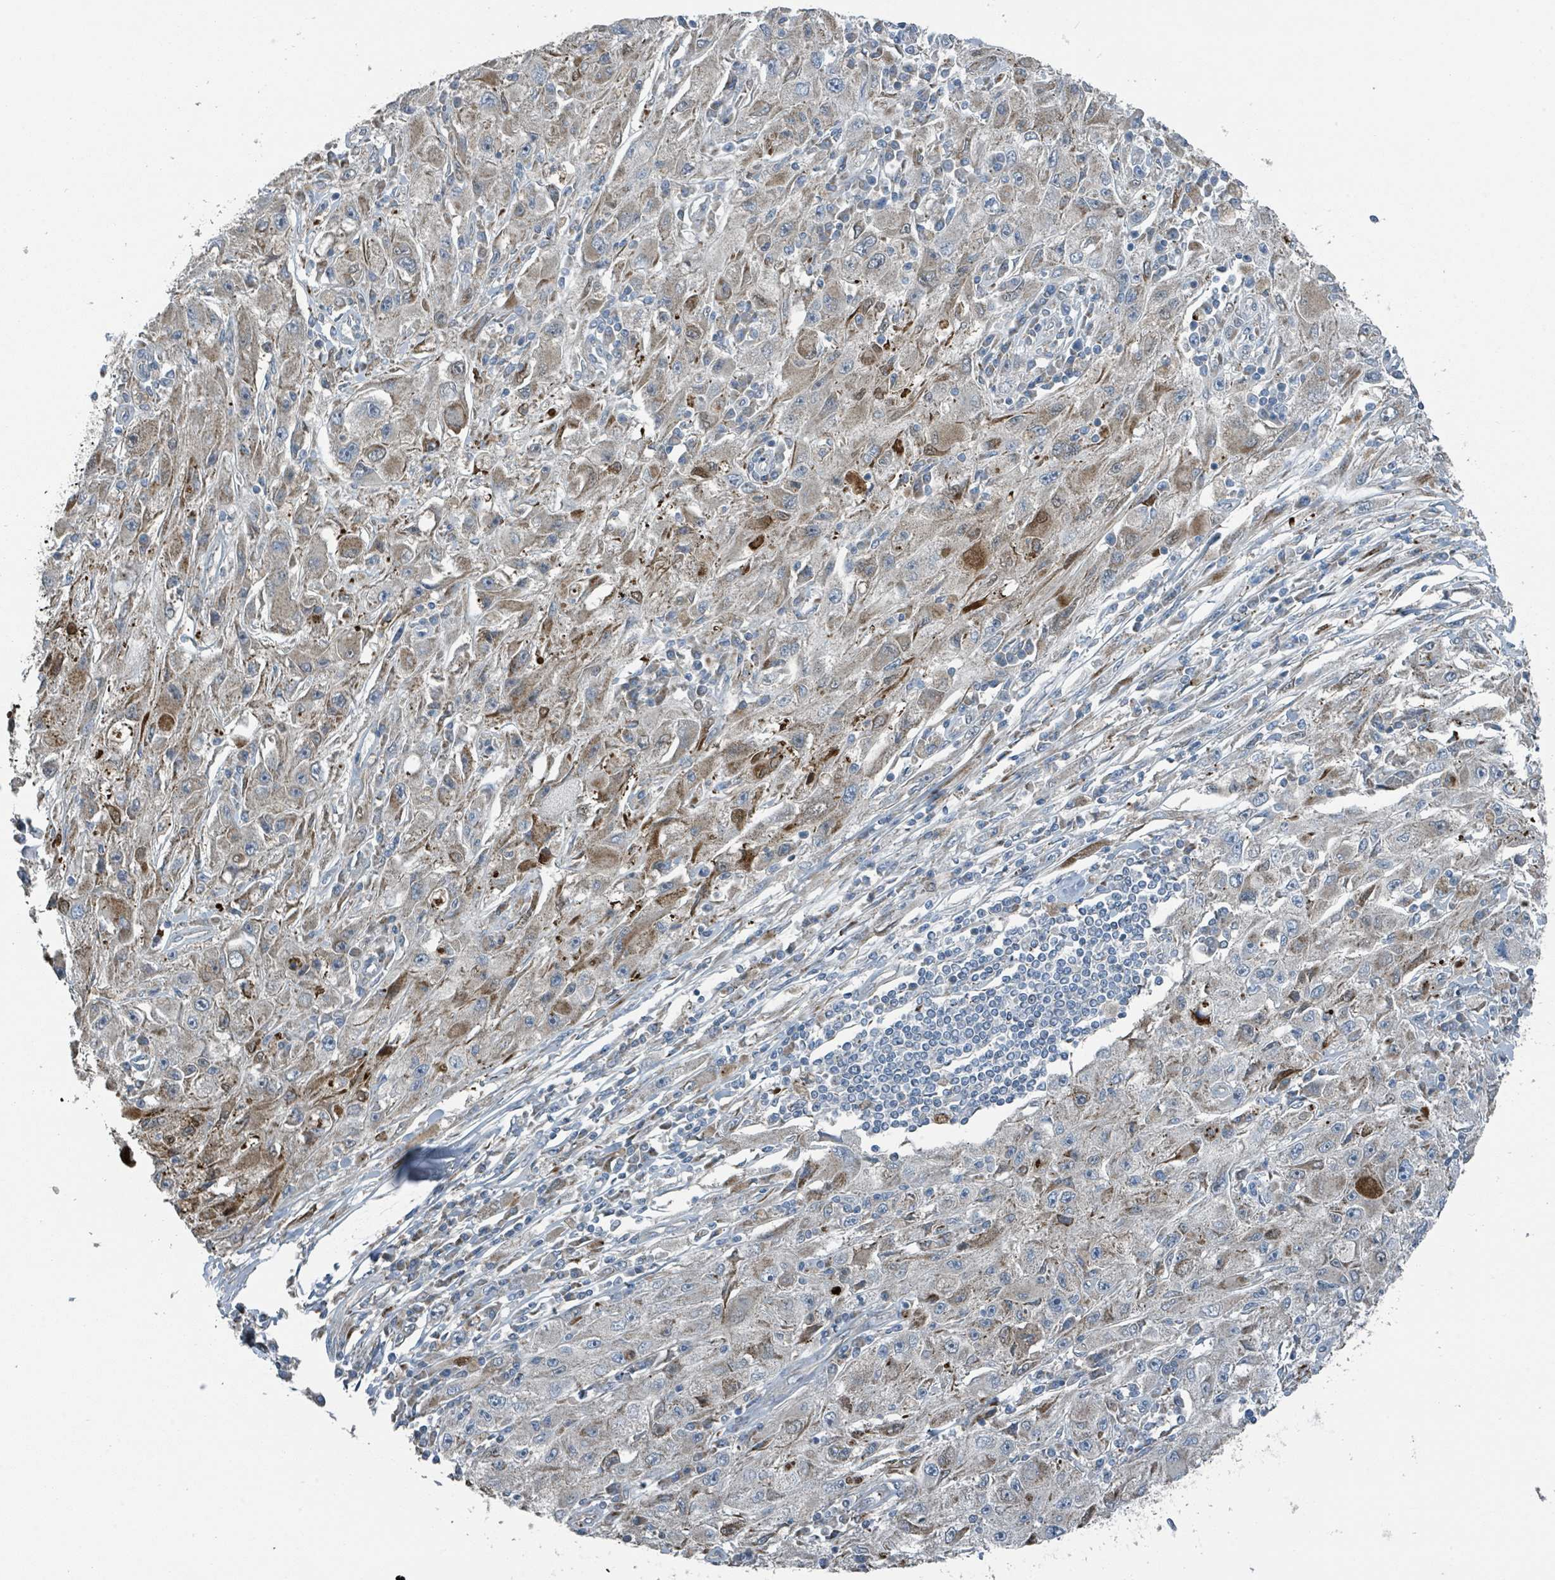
{"staining": {"intensity": "moderate", "quantity": "<25%", "location": "cytoplasmic/membranous"}, "tissue": "melanoma", "cell_type": "Tumor cells", "image_type": "cancer", "snomed": [{"axis": "morphology", "description": "Malignant melanoma, Metastatic site"}, {"axis": "topography", "description": "Skin"}], "caption": "A low amount of moderate cytoplasmic/membranous expression is seen in about <25% of tumor cells in melanoma tissue.", "gene": "DIPK2A", "patient": {"sex": "male", "age": 53}}